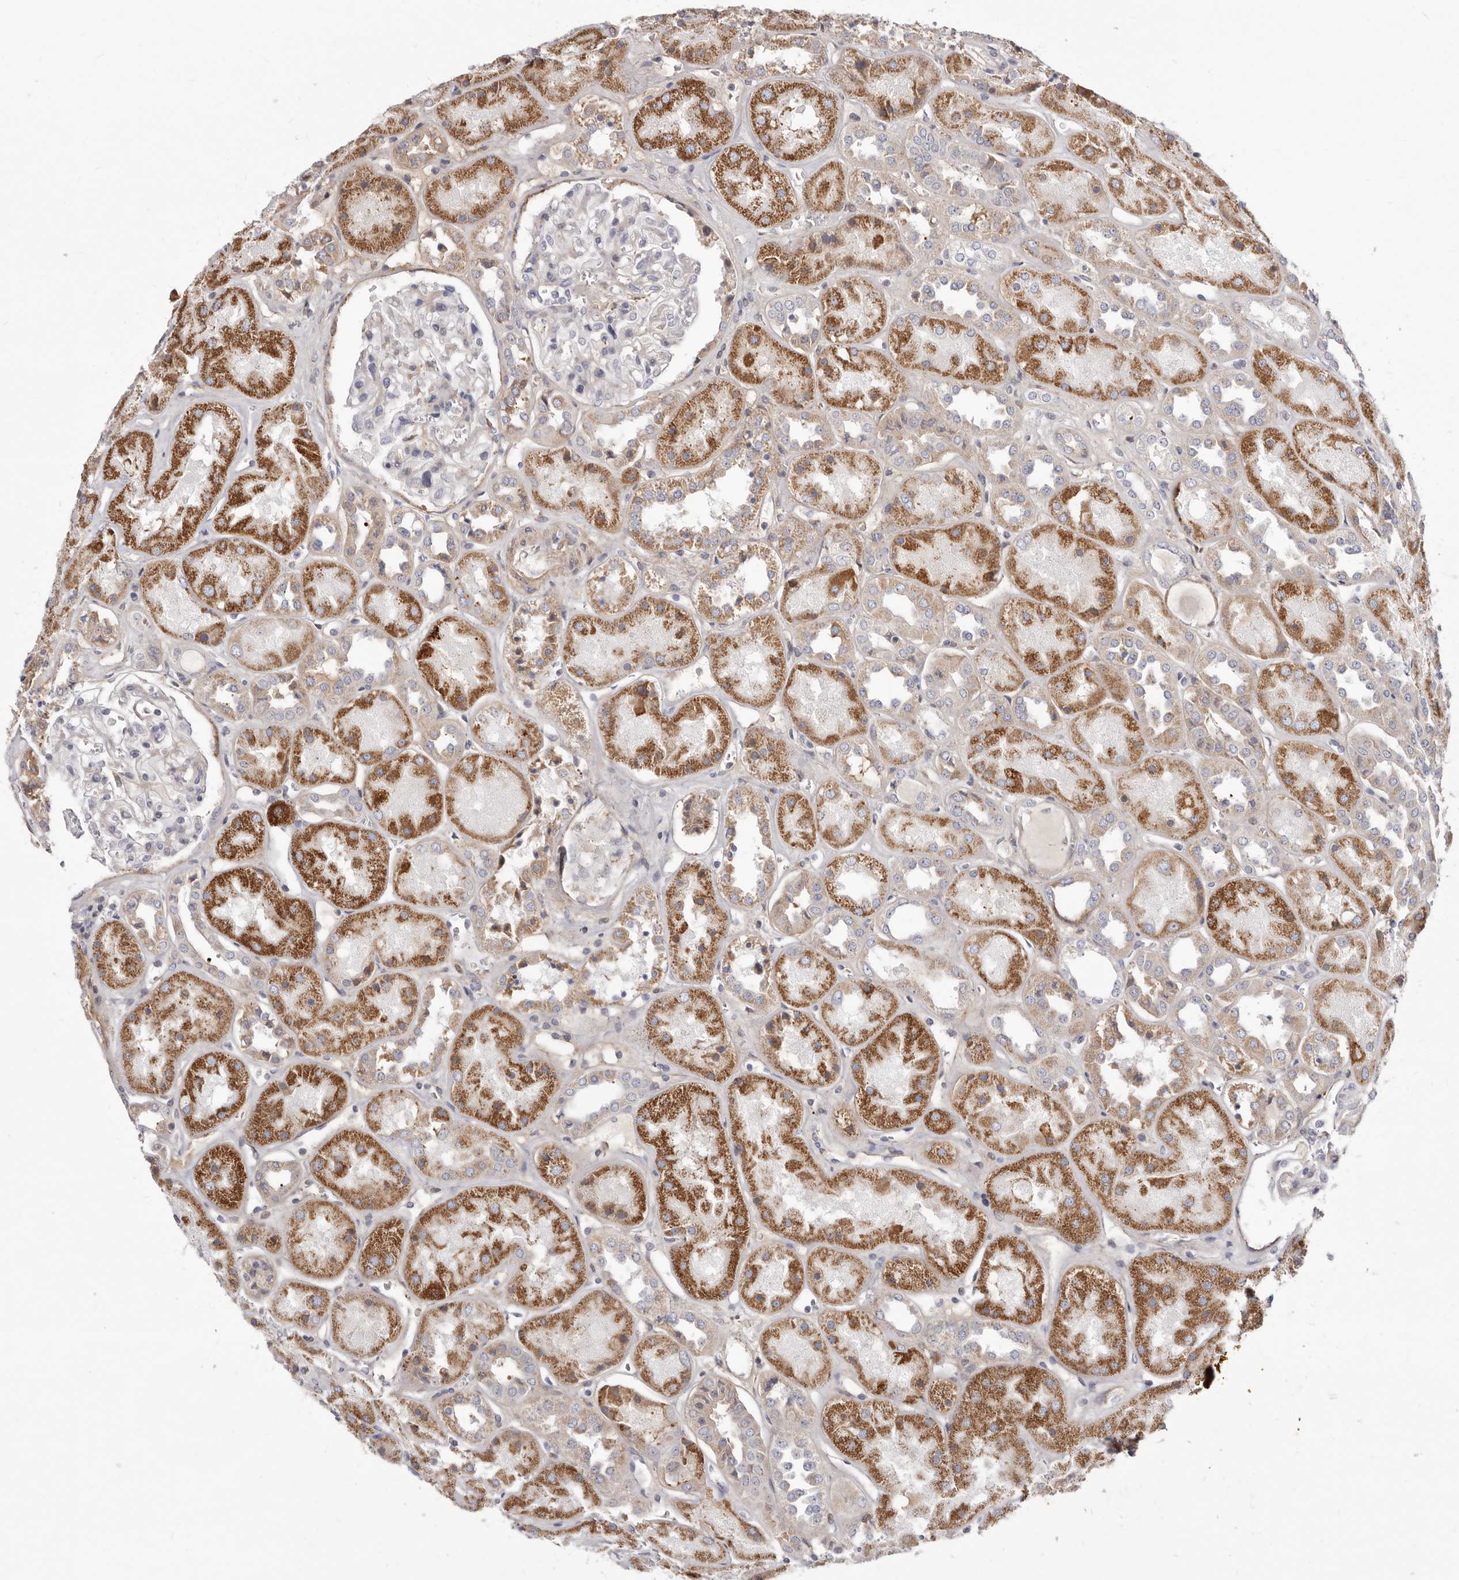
{"staining": {"intensity": "weak", "quantity": "<25%", "location": "cytoplasmic/membranous"}, "tissue": "kidney", "cell_type": "Cells in glomeruli", "image_type": "normal", "snomed": [{"axis": "morphology", "description": "Normal tissue, NOS"}, {"axis": "topography", "description": "Kidney"}], "caption": "Kidney stained for a protein using immunohistochemistry shows no positivity cells in glomeruli.", "gene": "NUBPL", "patient": {"sex": "male", "age": 70}}